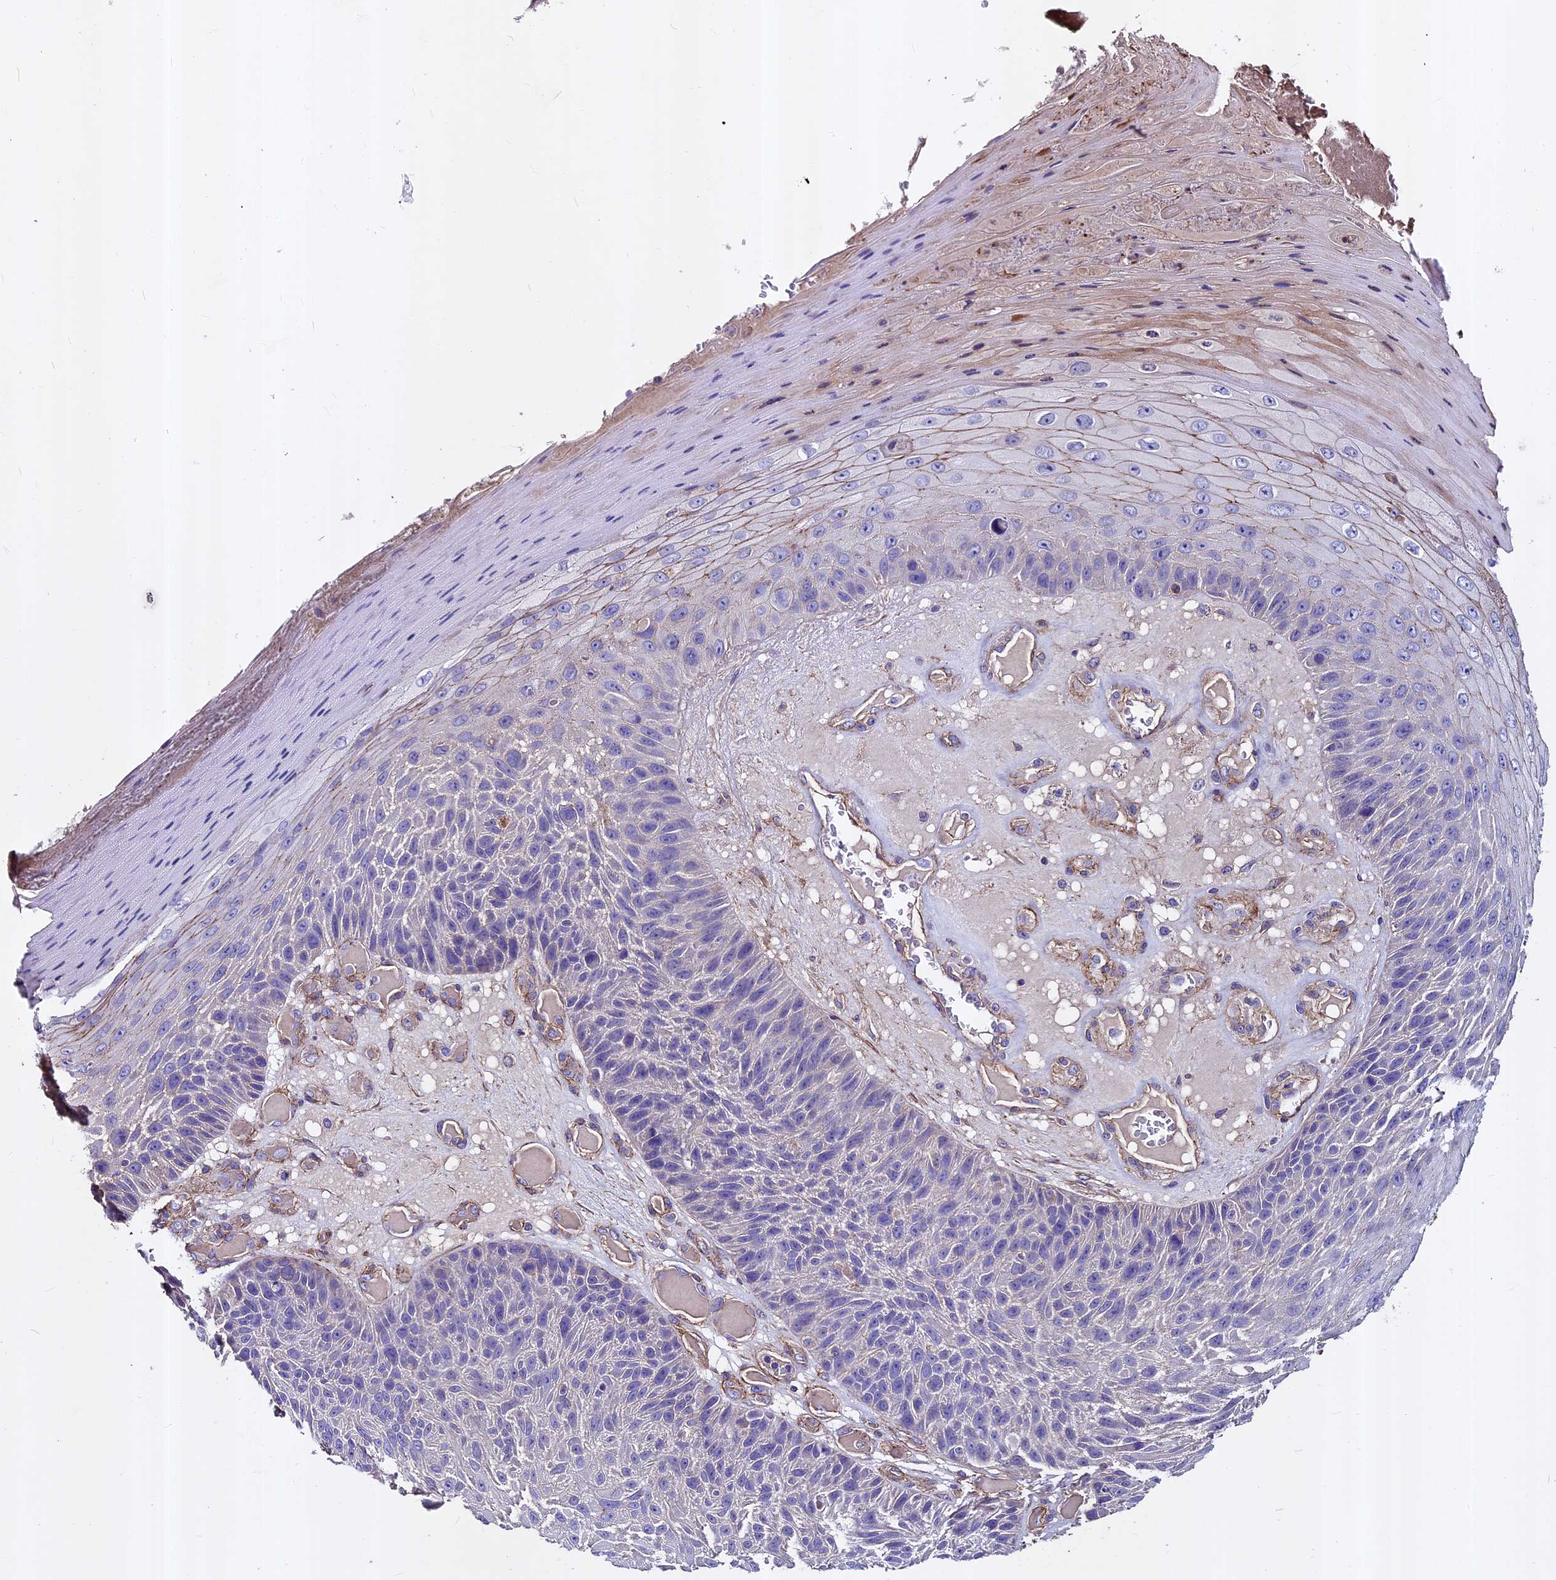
{"staining": {"intensity": "negative", "quantity": "none", "location": "none"}, "tissue": "skin cancer", "cell_type": "Tumor cells", "image_type": "cancer", "snomed": [{"axis": "morphology", "description": "Squamous cell carcinoma, NOS"}, {"axis": "topography", "description": "Skin"}], "caption": "Skin squamous cell carcinoma stained for a protein using IHC displays no expression tumor cells.", "gene": "EVA1B", "patient": {"sex": "female", "age": 88}}